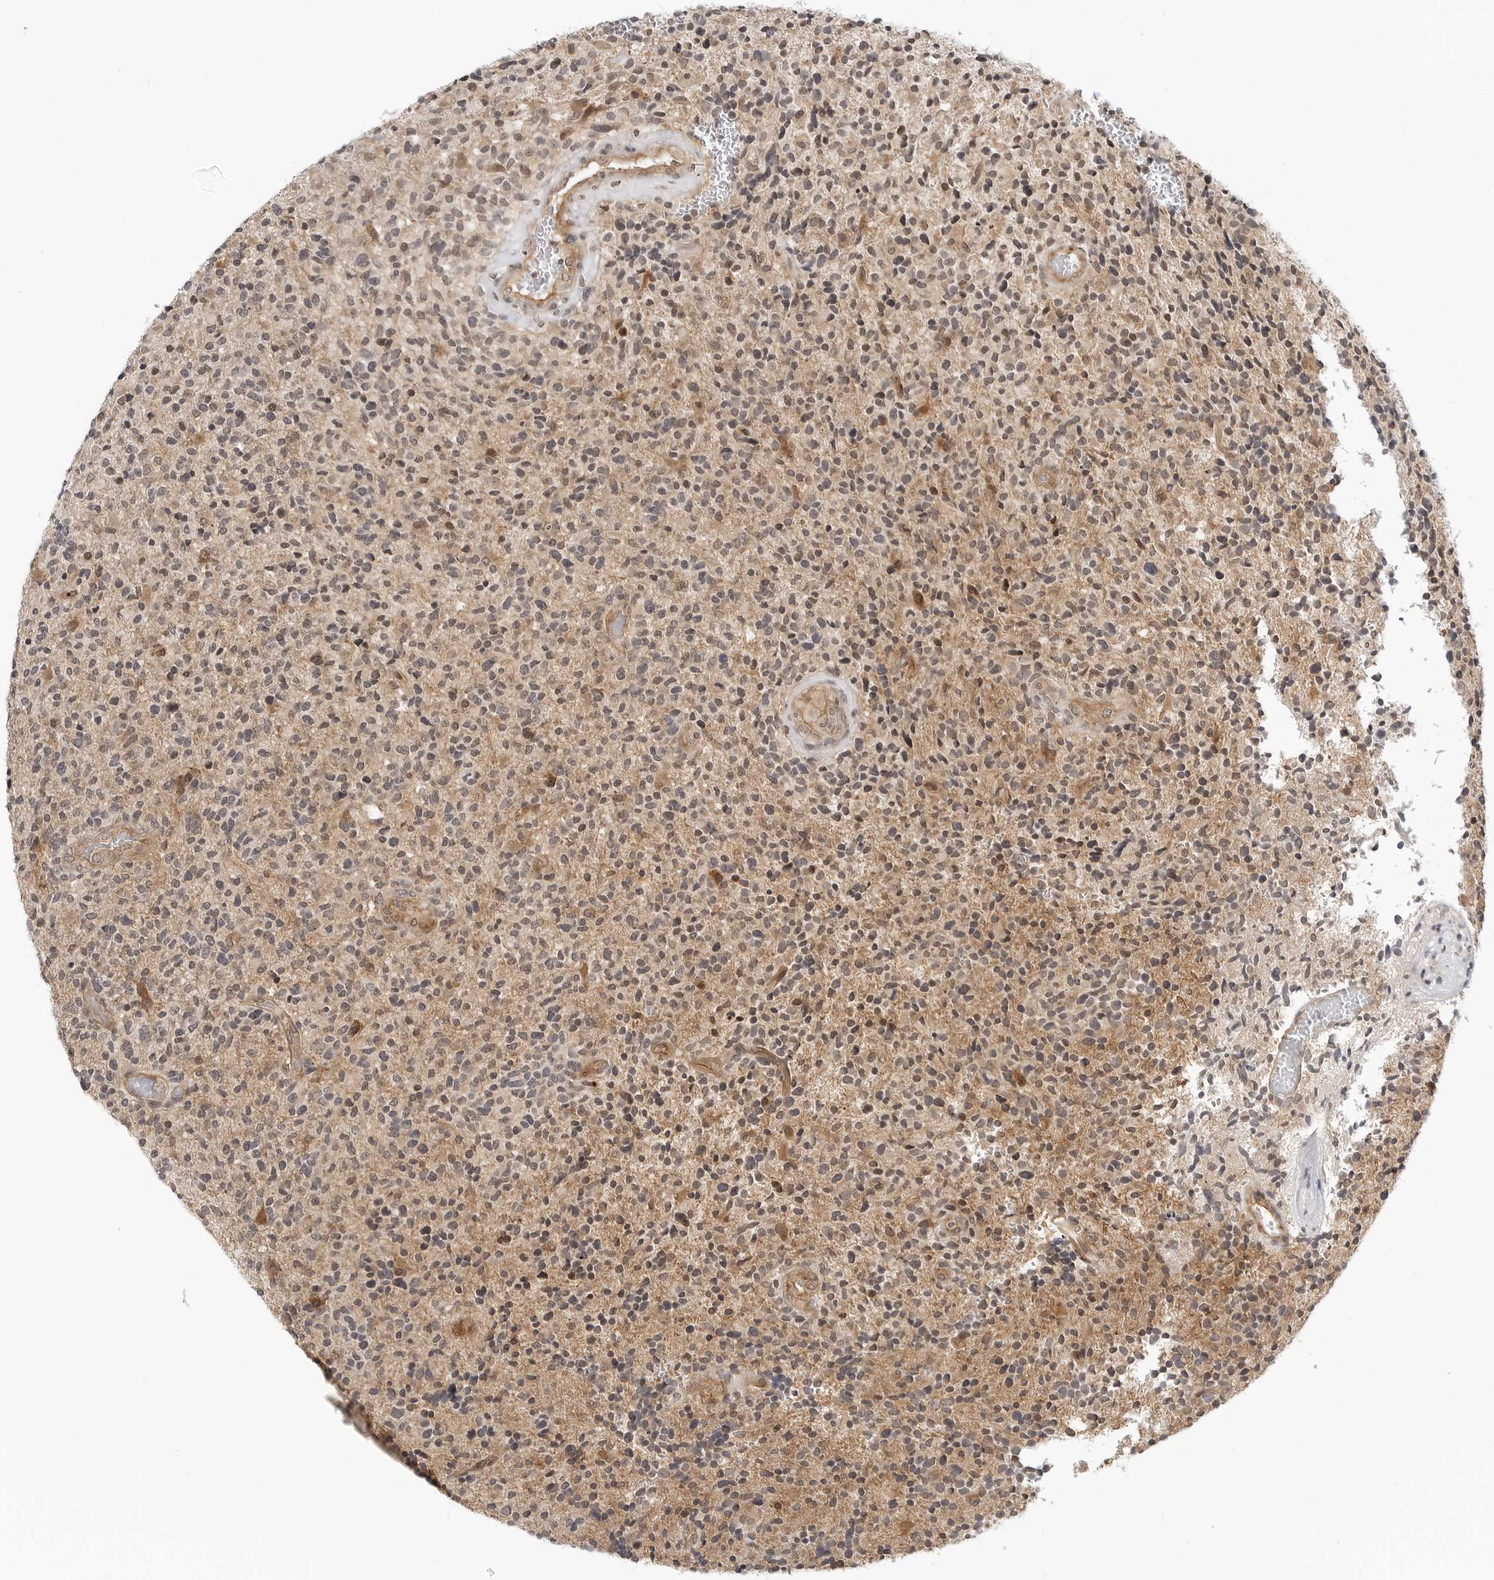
{"staining": {"intensity": "moderate", "quantity": "25%-75%", "location": "cytoplasmic/membranous,nuclear"}, "tissue": "glioma", "cell_type": "Tumor cells", "image_type": "cancer", "snomed": [{"axis": "morphology", "description": "Glioma, malignant, High grade"}, {"axis": "topography", "description": "Brain"}], "caption": "Glioma was stained to show a protein in brown. There is medium levels of moderate cytoplasmic/membranous and nuclear expression in about 25%-75% of tumor cells.", "gene": "MAP2K5", "patient": {"sex": "male", "age": 72}}